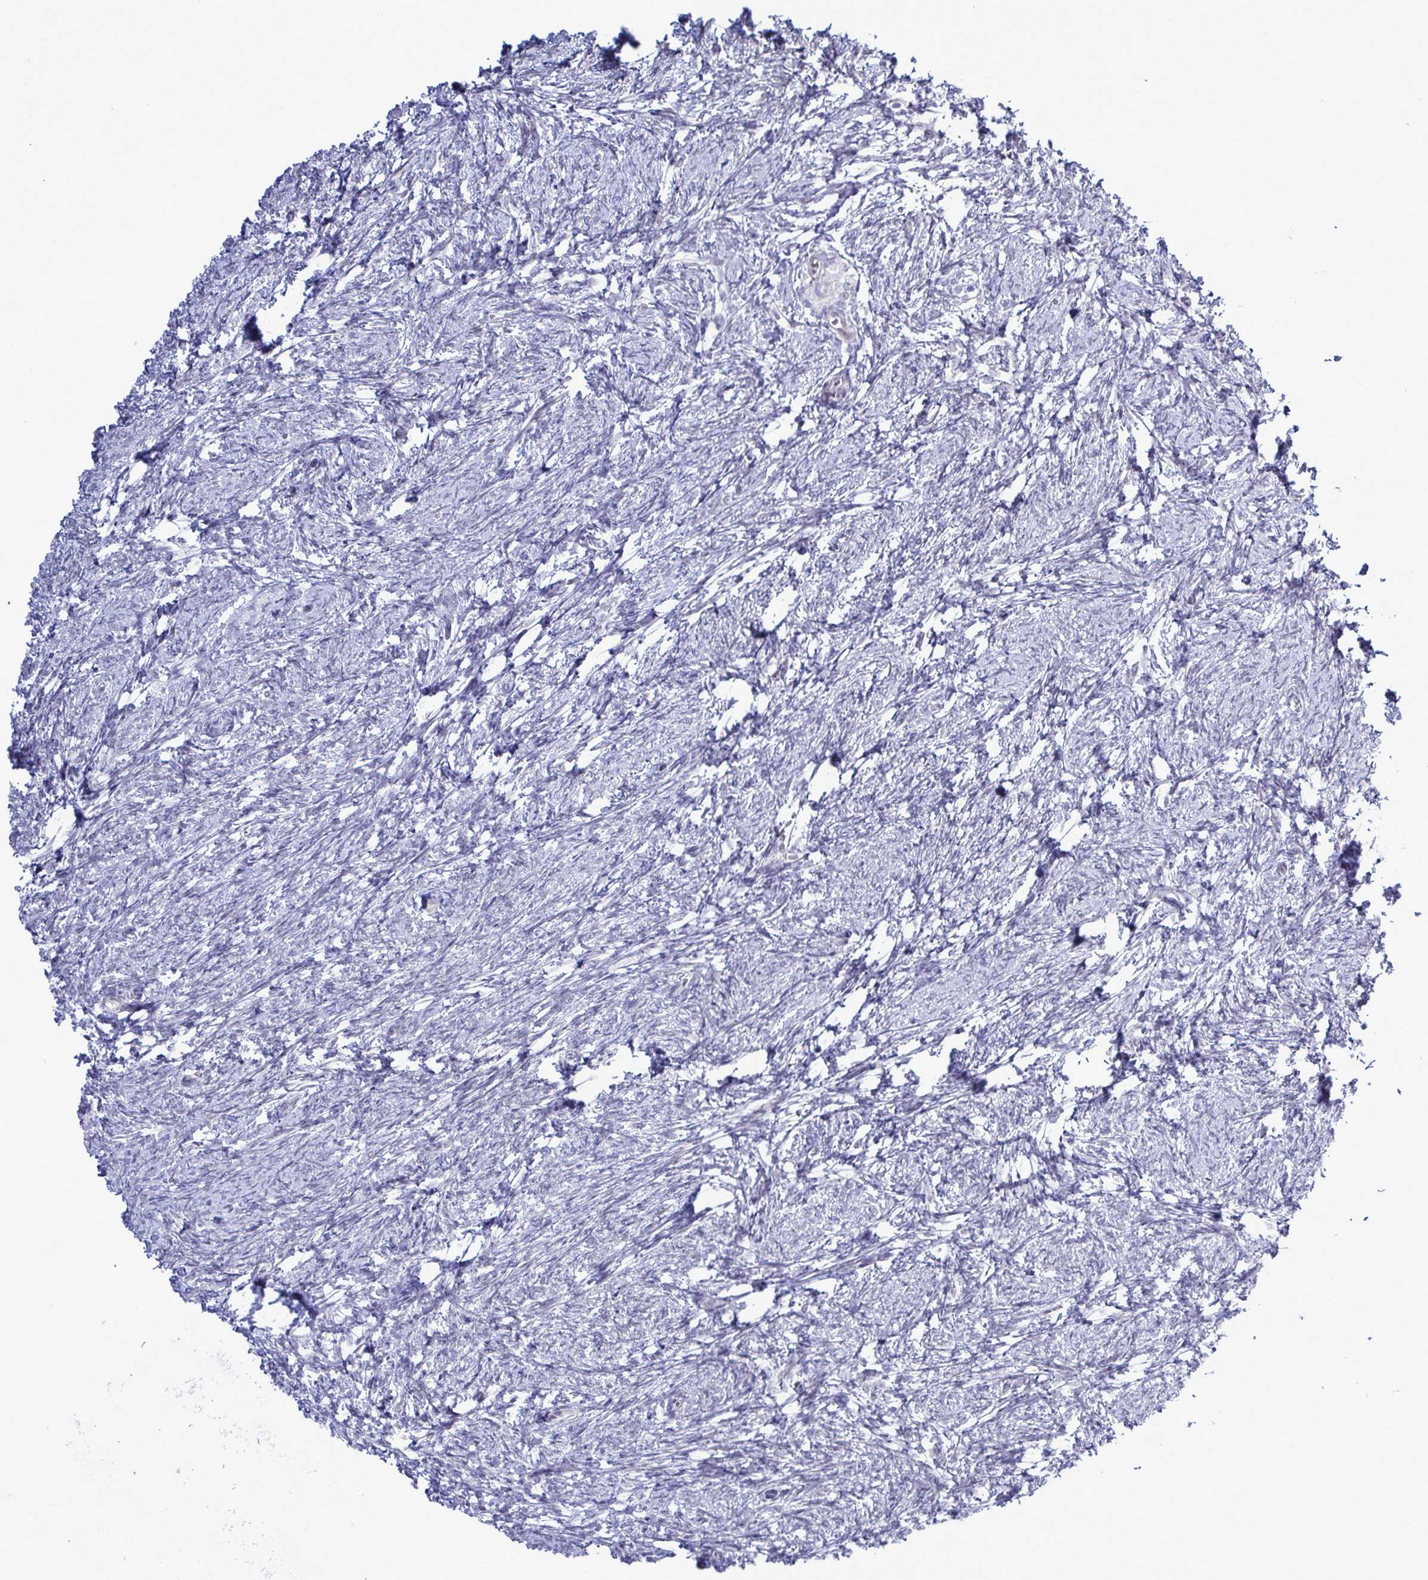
{"staining": {"intensity": "negative", "quantity": "none", "location": "none"}, "tissue": "ovary", "cell_type": "Follicle cells", "image_type": "normal", "snomed": [{"axis": "morphology", "description": "Normal tissue, NOS"}, {"axis": "topography", "description": "Ovary"}], "caption": "The photomicrograph demonstrates no staining of follicle cells in benign ovary.", "gene": "MFSD4A", "patient": {"sex": "female", "age": 41}}